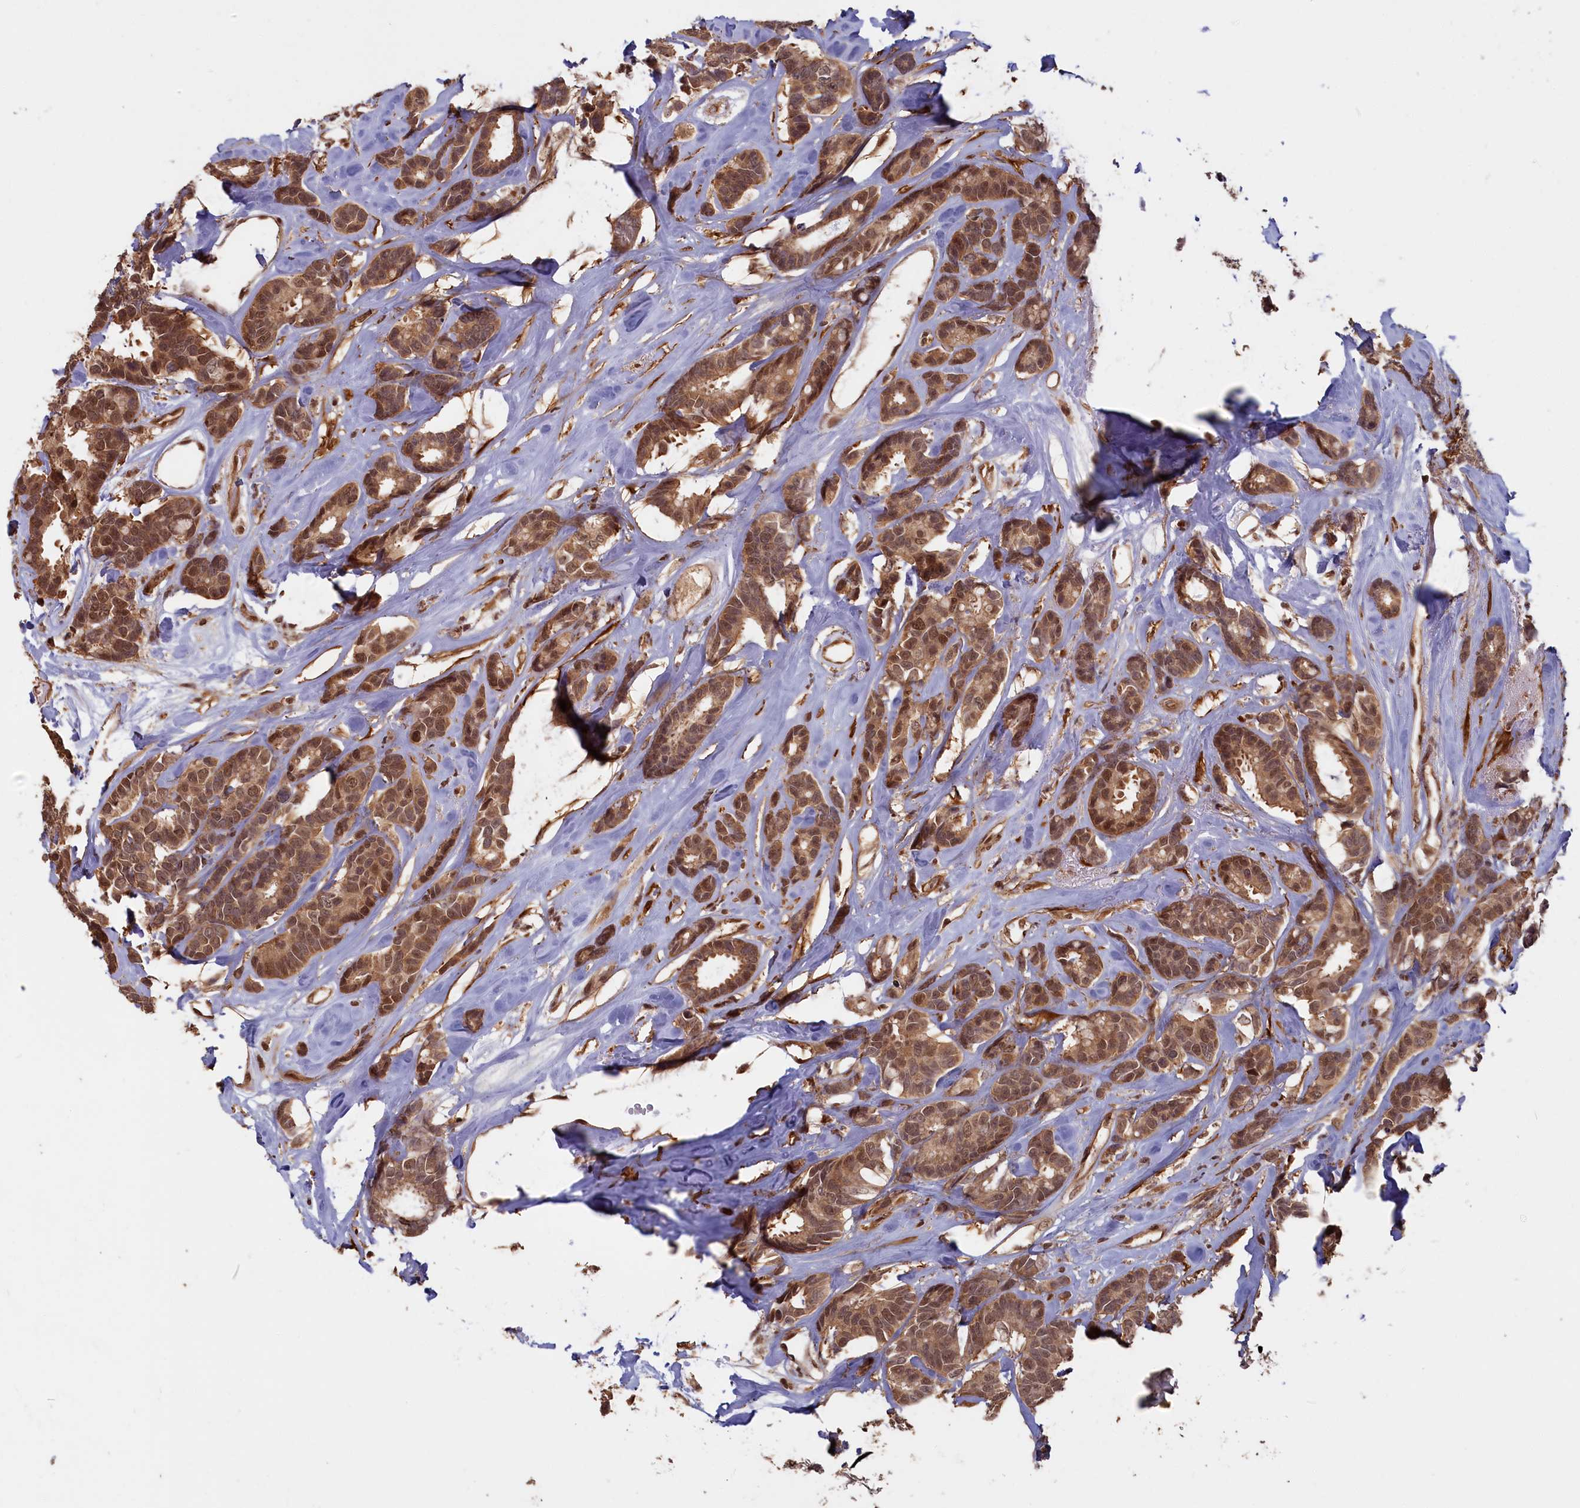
{"staining": {"intensity": "moderate", "quantity": ">75%", "location": "cytoplasmic/membranous,nuclear"}, "tissue": "breast cancer", "cell_type": "Tumor cells", "image_type": "cancer", "snomed": [{"axis": "morphology", "description": "Duct carcinoma"}, {"axis": "topography", "description": "Breast"}], "caption": "Breast cancer (invasive ductal carcinoma) stained with a brown dye exhibits moderate cytoplasmic/membranous and nuclear positive staining in approximately >75% of tumor cells.", "gene": "HIF3A", "patient": {"sex": "female", "age": 87}}